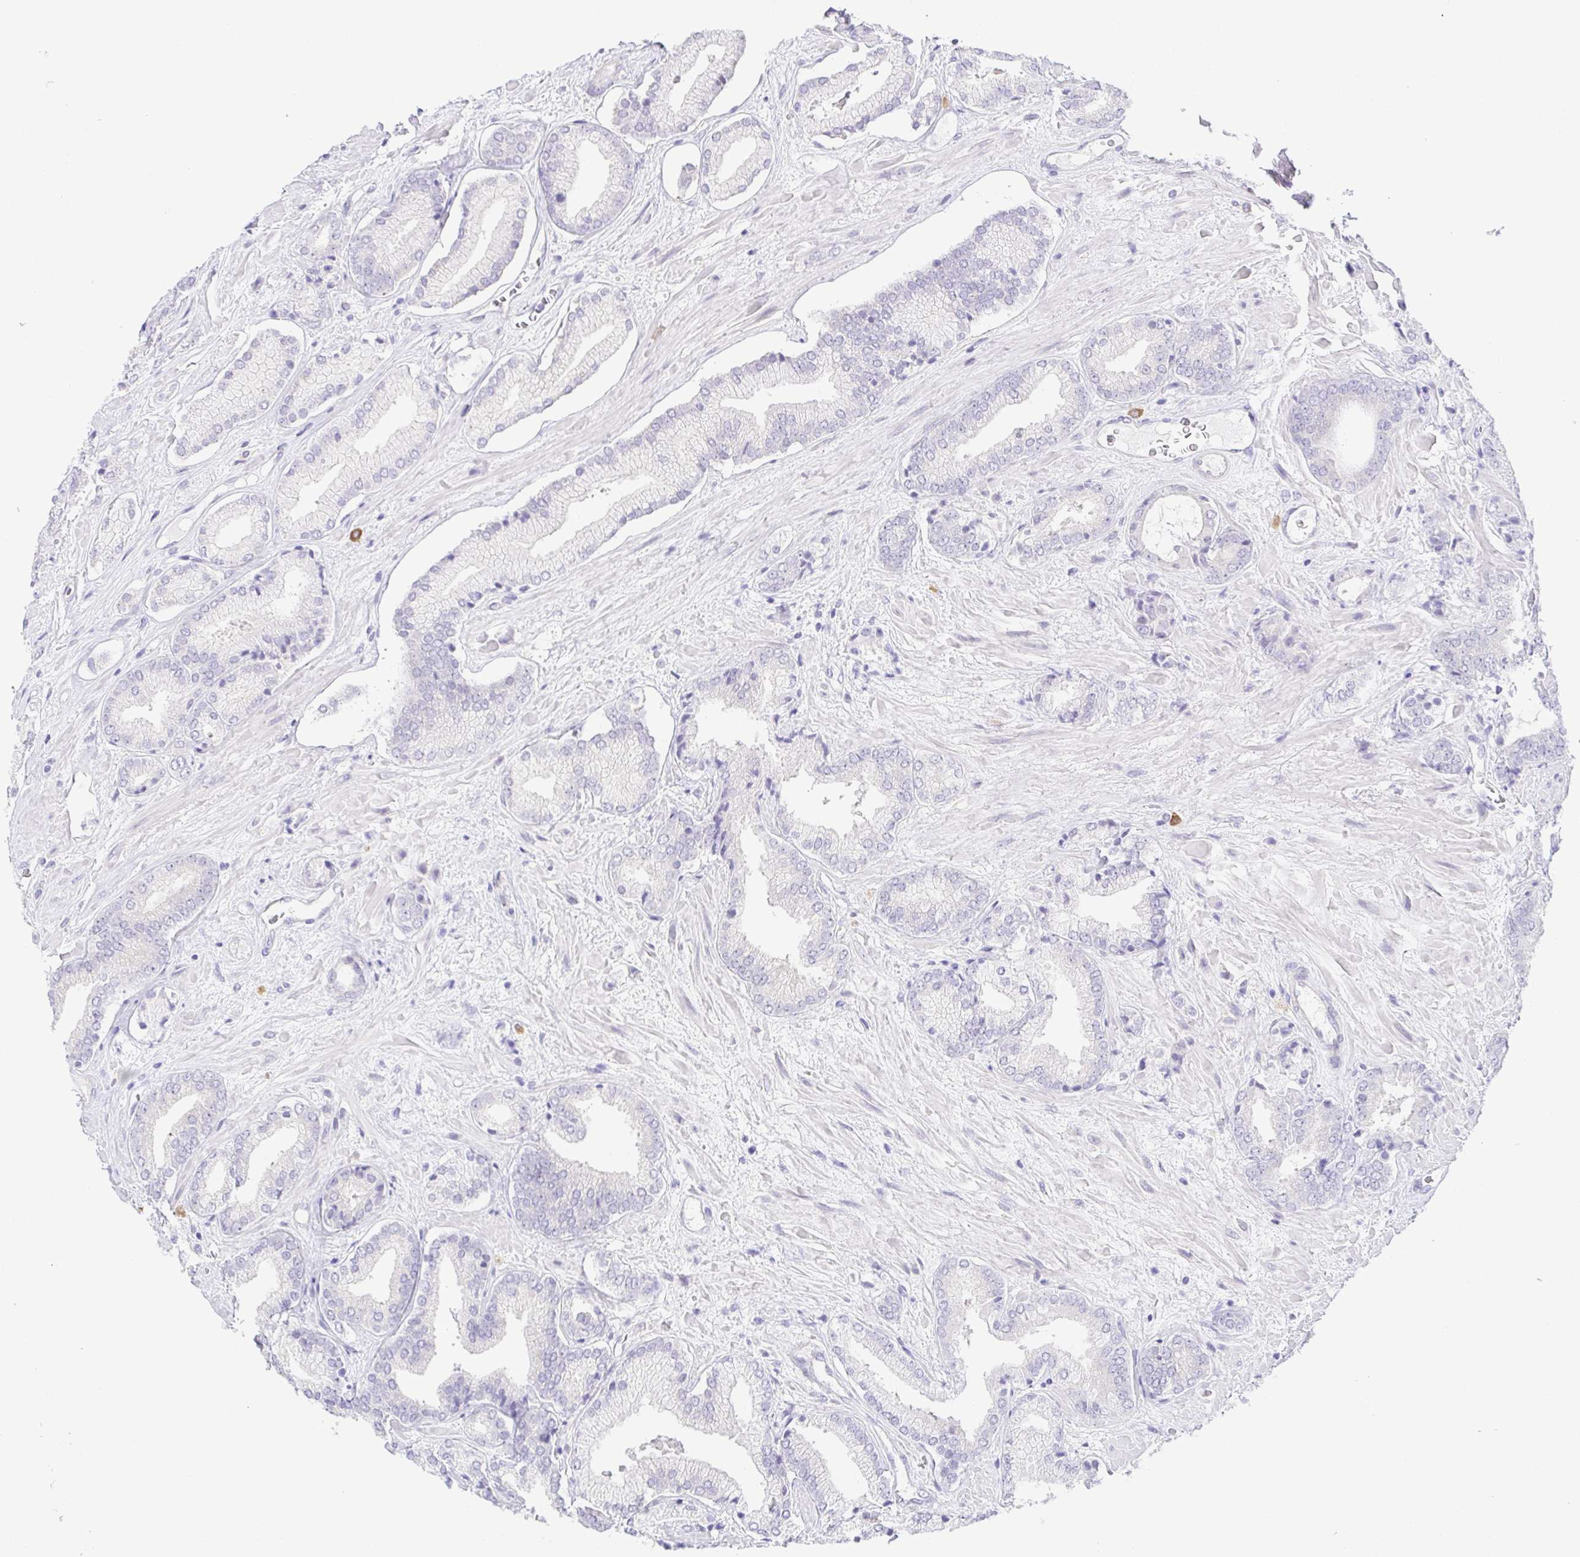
{"staining": {"intensity": "negative", "quantity": "none", "location": "none"}, "tissue": "prostate cancer", "cell_type": "Tumor cells", "image_type": "cancer", "snomed": [{"axis": "morphology", "description": "Adenocarcinoma, High grade"}, {"axis": "topography", "description": "Prostate"}], "caption": "DAB (3,3'-diaminobenzidine) immunohistochemical staining of human high-grade adenocarcinoma (prostate) demonstrates no significant expression in tumor cells.", "gene": "KRTDAP", "patient": {"sex": "male", "age": 56}}